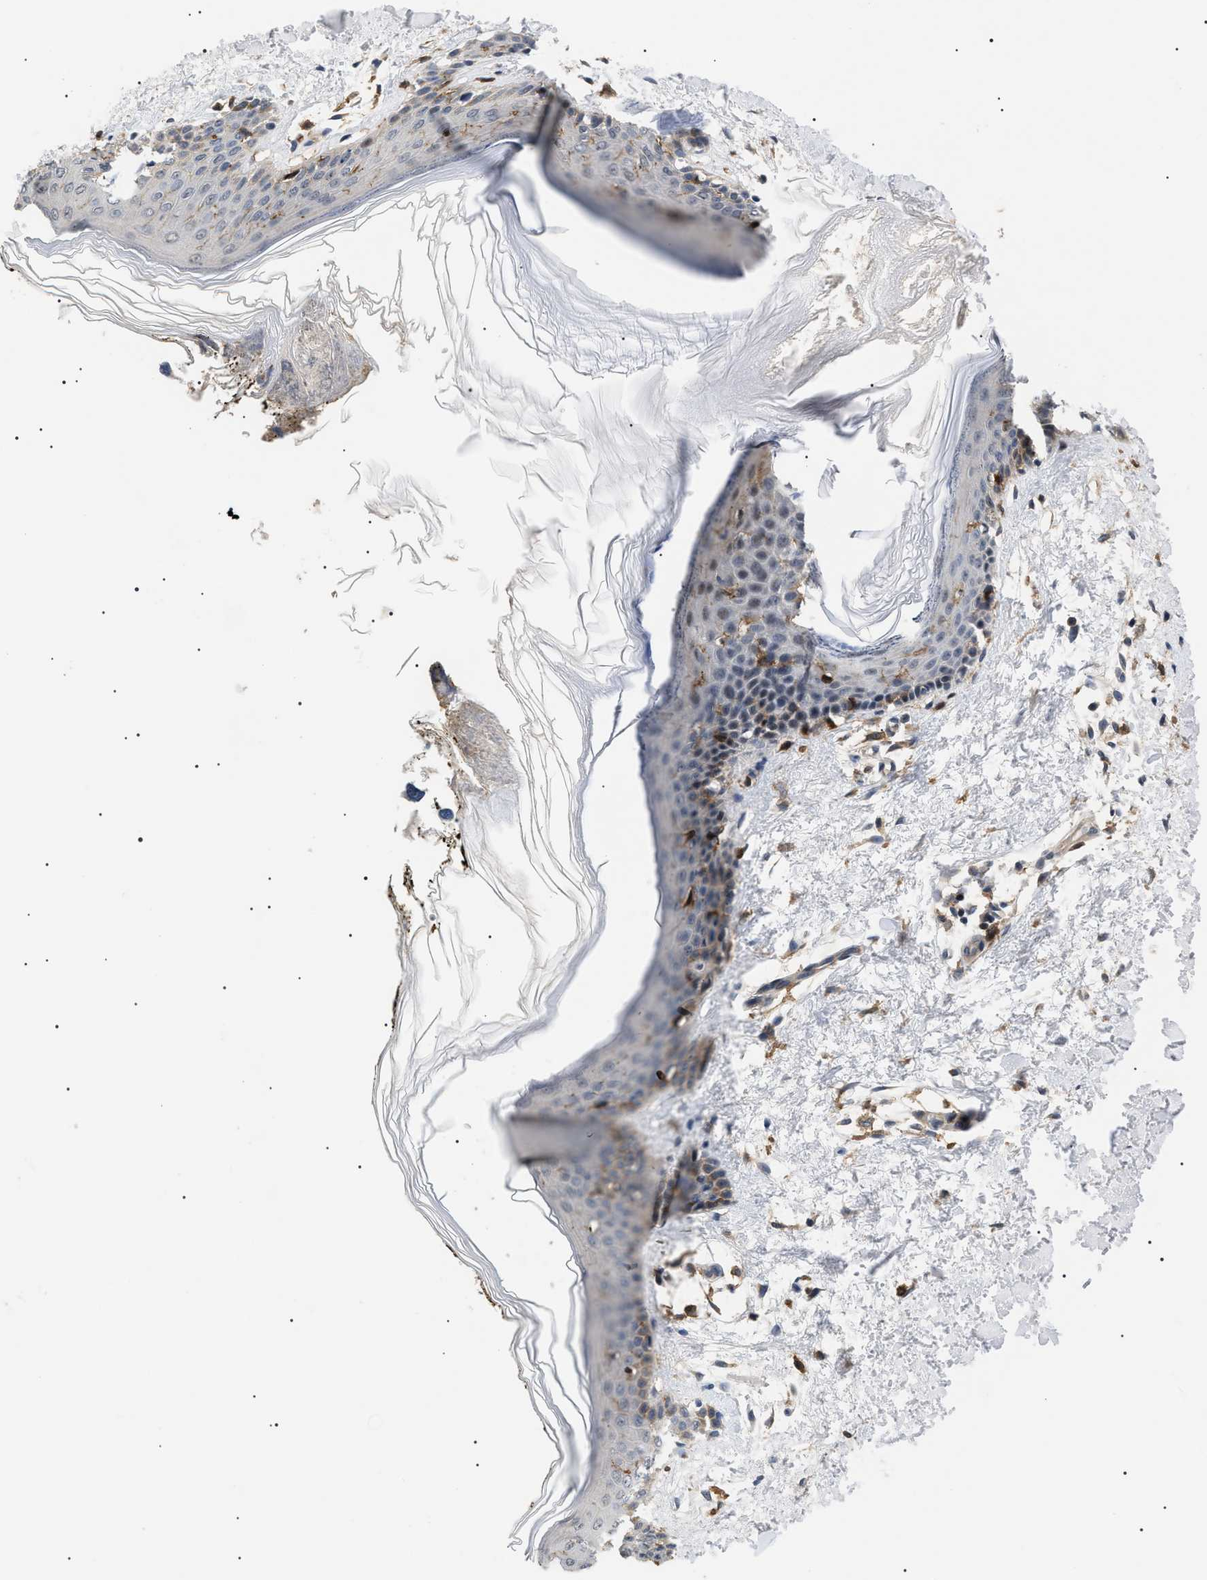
{"staining": {"intensity": "moderate", "quantity": ">75%", "location": "cytoplasmic/membranous"}, "tissue": "skin", "cell_type": "Fibroblasts", "image_type": "normal", "snomed": [{"axis": "morphology", "description": "Normal tissue, NOS"}, {"axis": "topography", "description": "Skin"}], "caption": "Immunohistochemistry (IHC) image of normal skin: human skin stained using immunohistochemistry exhibits medium levels of moderate protein expression localized specifically in the cytoplasmic/membranous of fibroblasts, appearing as a cytoplasmic/membranous brown color.", "gene": "CD300A", "patient": {"sex": "male", "age": 53}}